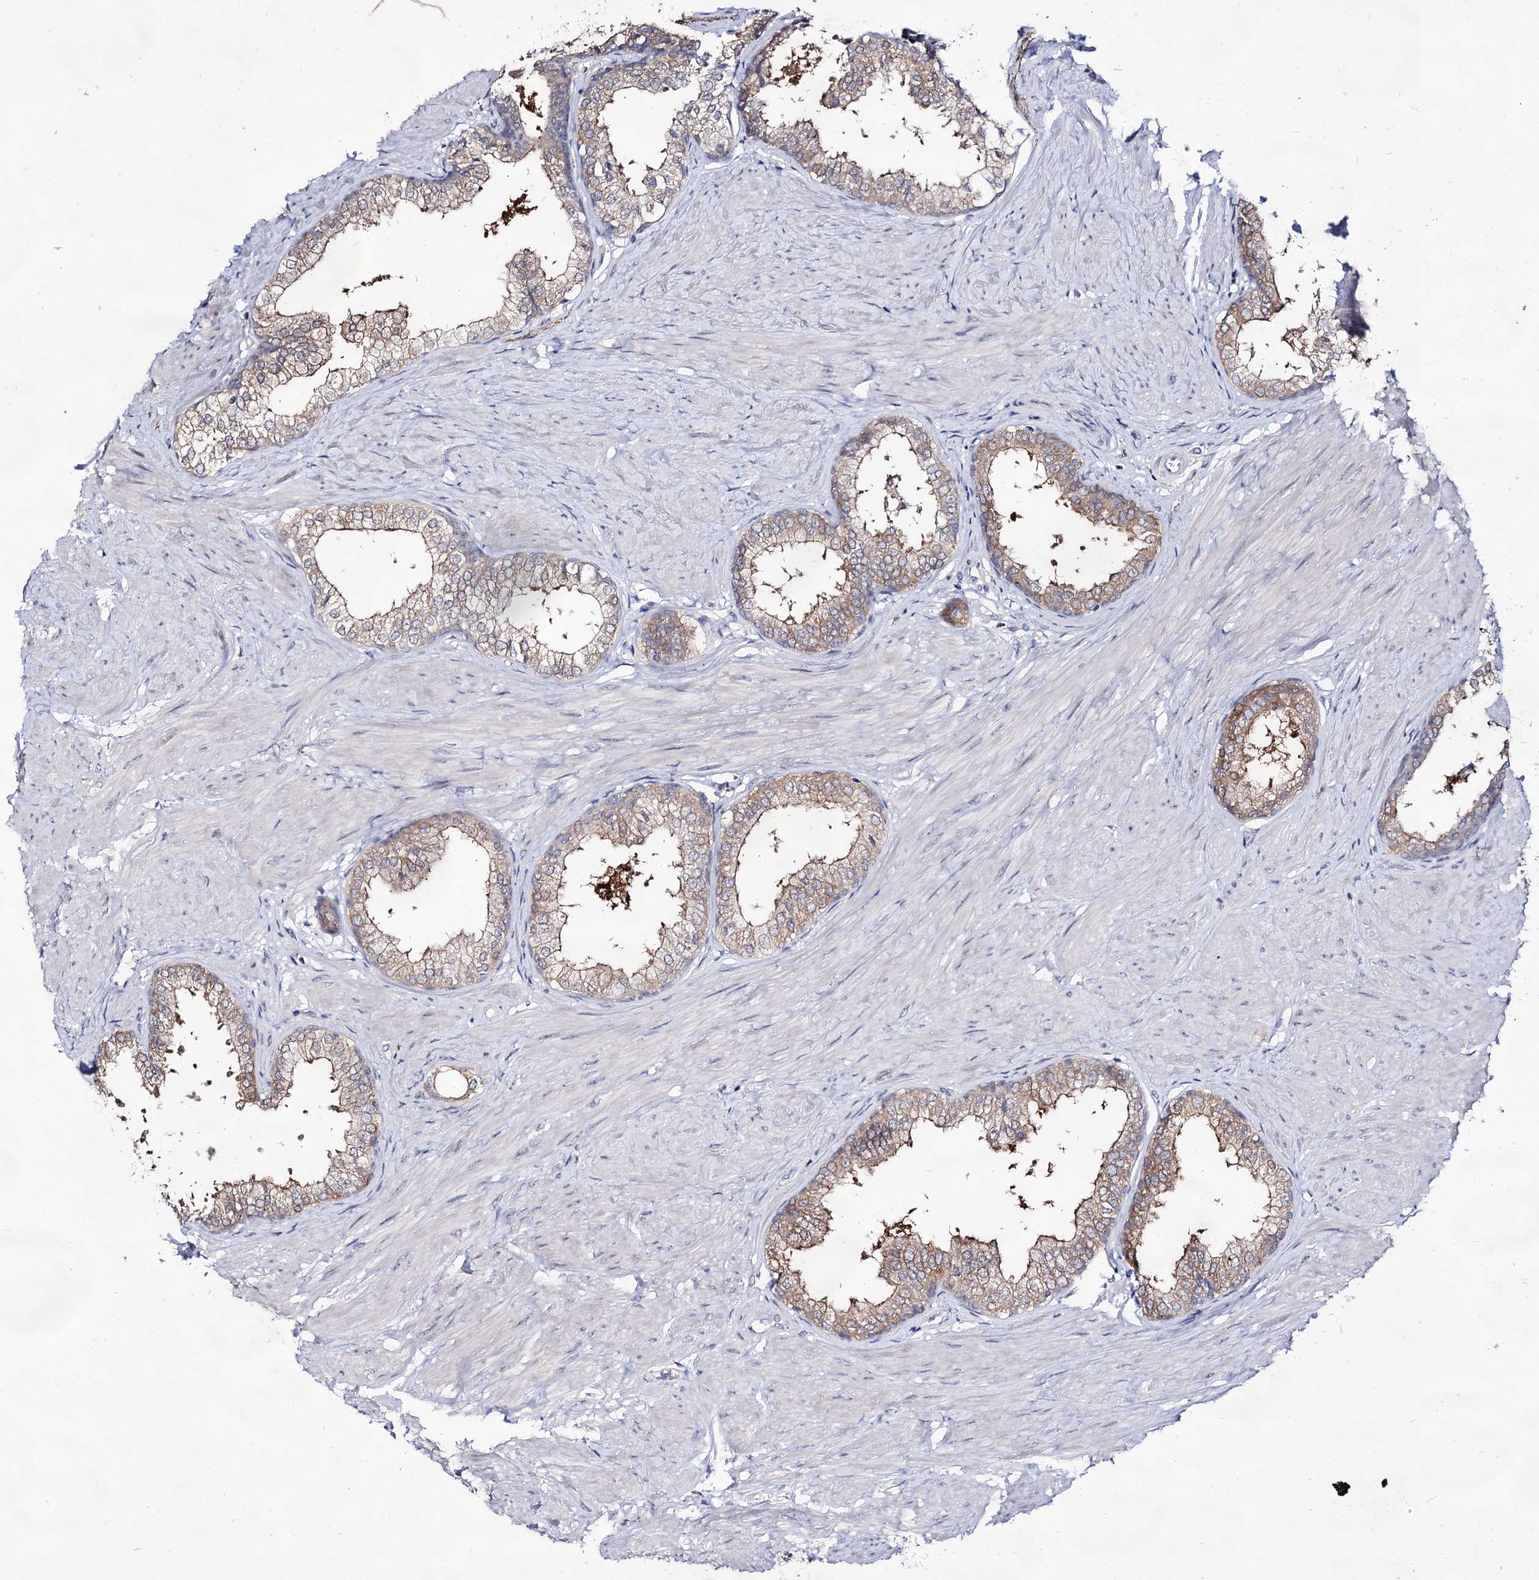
{"staining": {"intensity": "strong", "quantity": "25%-75%", "location": "cytoplasmic/membranous"}, "tissue": "prostate", "cell_type": "Glandular cells", "image_type": "normal", "snomed": [{"axis": "morphology", "description": "Normal tissue, NOS"}, {"axis": "topography", "description": "Prostate"}], "caption": "Immunohistochemistry (IHC) photomicrograph of normal prostate: human prostate stained using immunohistochemistry exhibits high levels of strong protein expression localized specifically in the cytoplasmic/membranous of glandular cells, appearing as a cytoplasmic/membranous brown color.", "gene": "ARFIP2", "patient": {"sex": "male", "age": 48}}